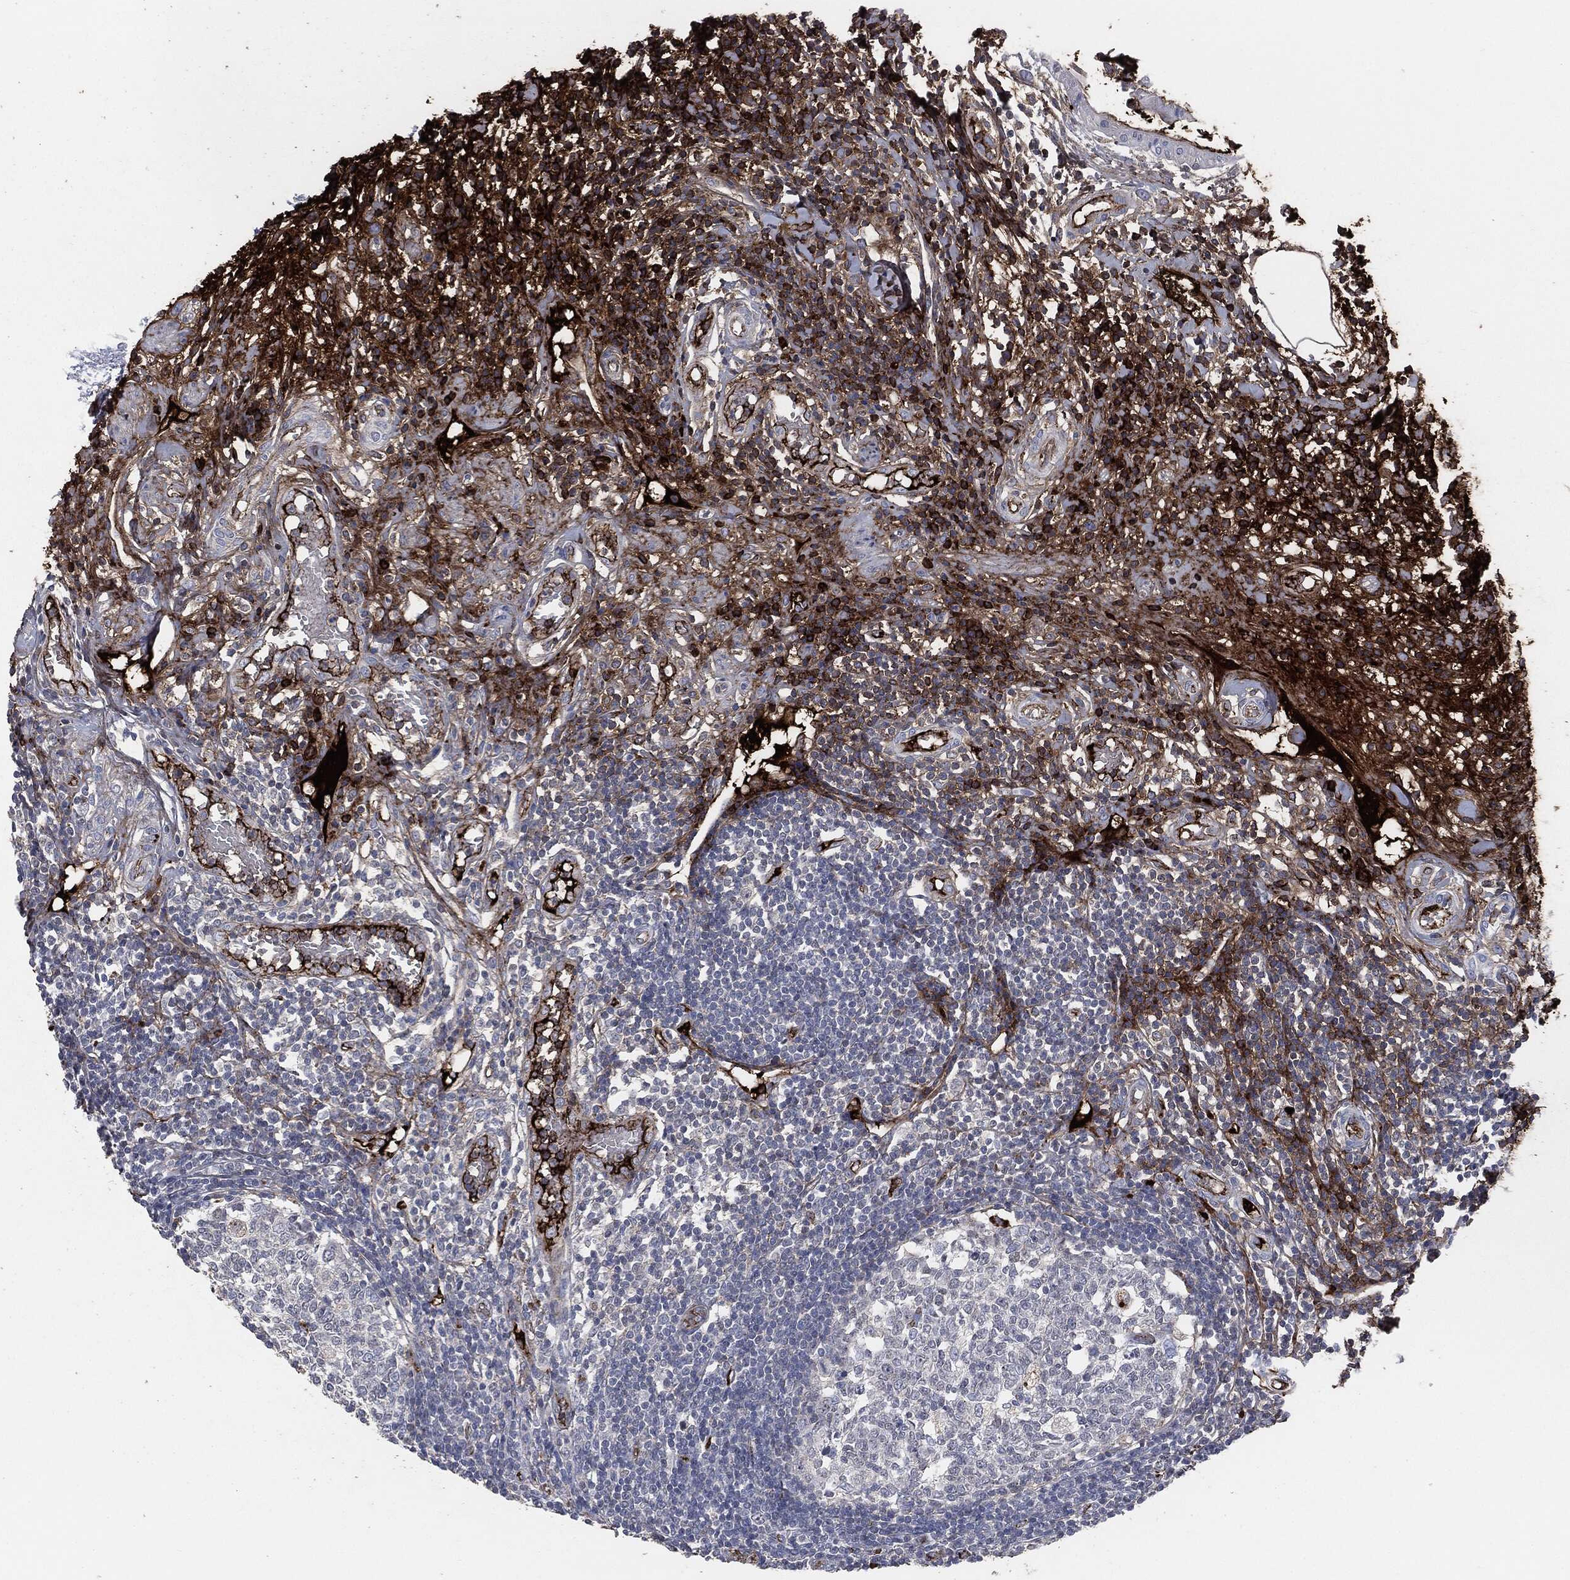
{"staining": {"intensity": "moderate", "quantity": "<25%", "location": "cytoplasmic/membranous"}, "tissue": "appendix", "cell_type": "Glandular cells", "image_type": "normal", "snomed": [{"axis": "morphology", "description": "Normal tissue, NOS"}, {"axis": "morphology", "description": "Inflammation, NOS"}, {"axis": "topography", "description": "Appendix"}], "caption": "The immunohistochemical stain labels moderate cytoplasmic/membranous expression in glandular cells of benign appendix. The protein of interest is shown in brown color, while the nuclei are stained blue.", "gene": "APOB", "patient": {"sex": "male", "age": 16}}